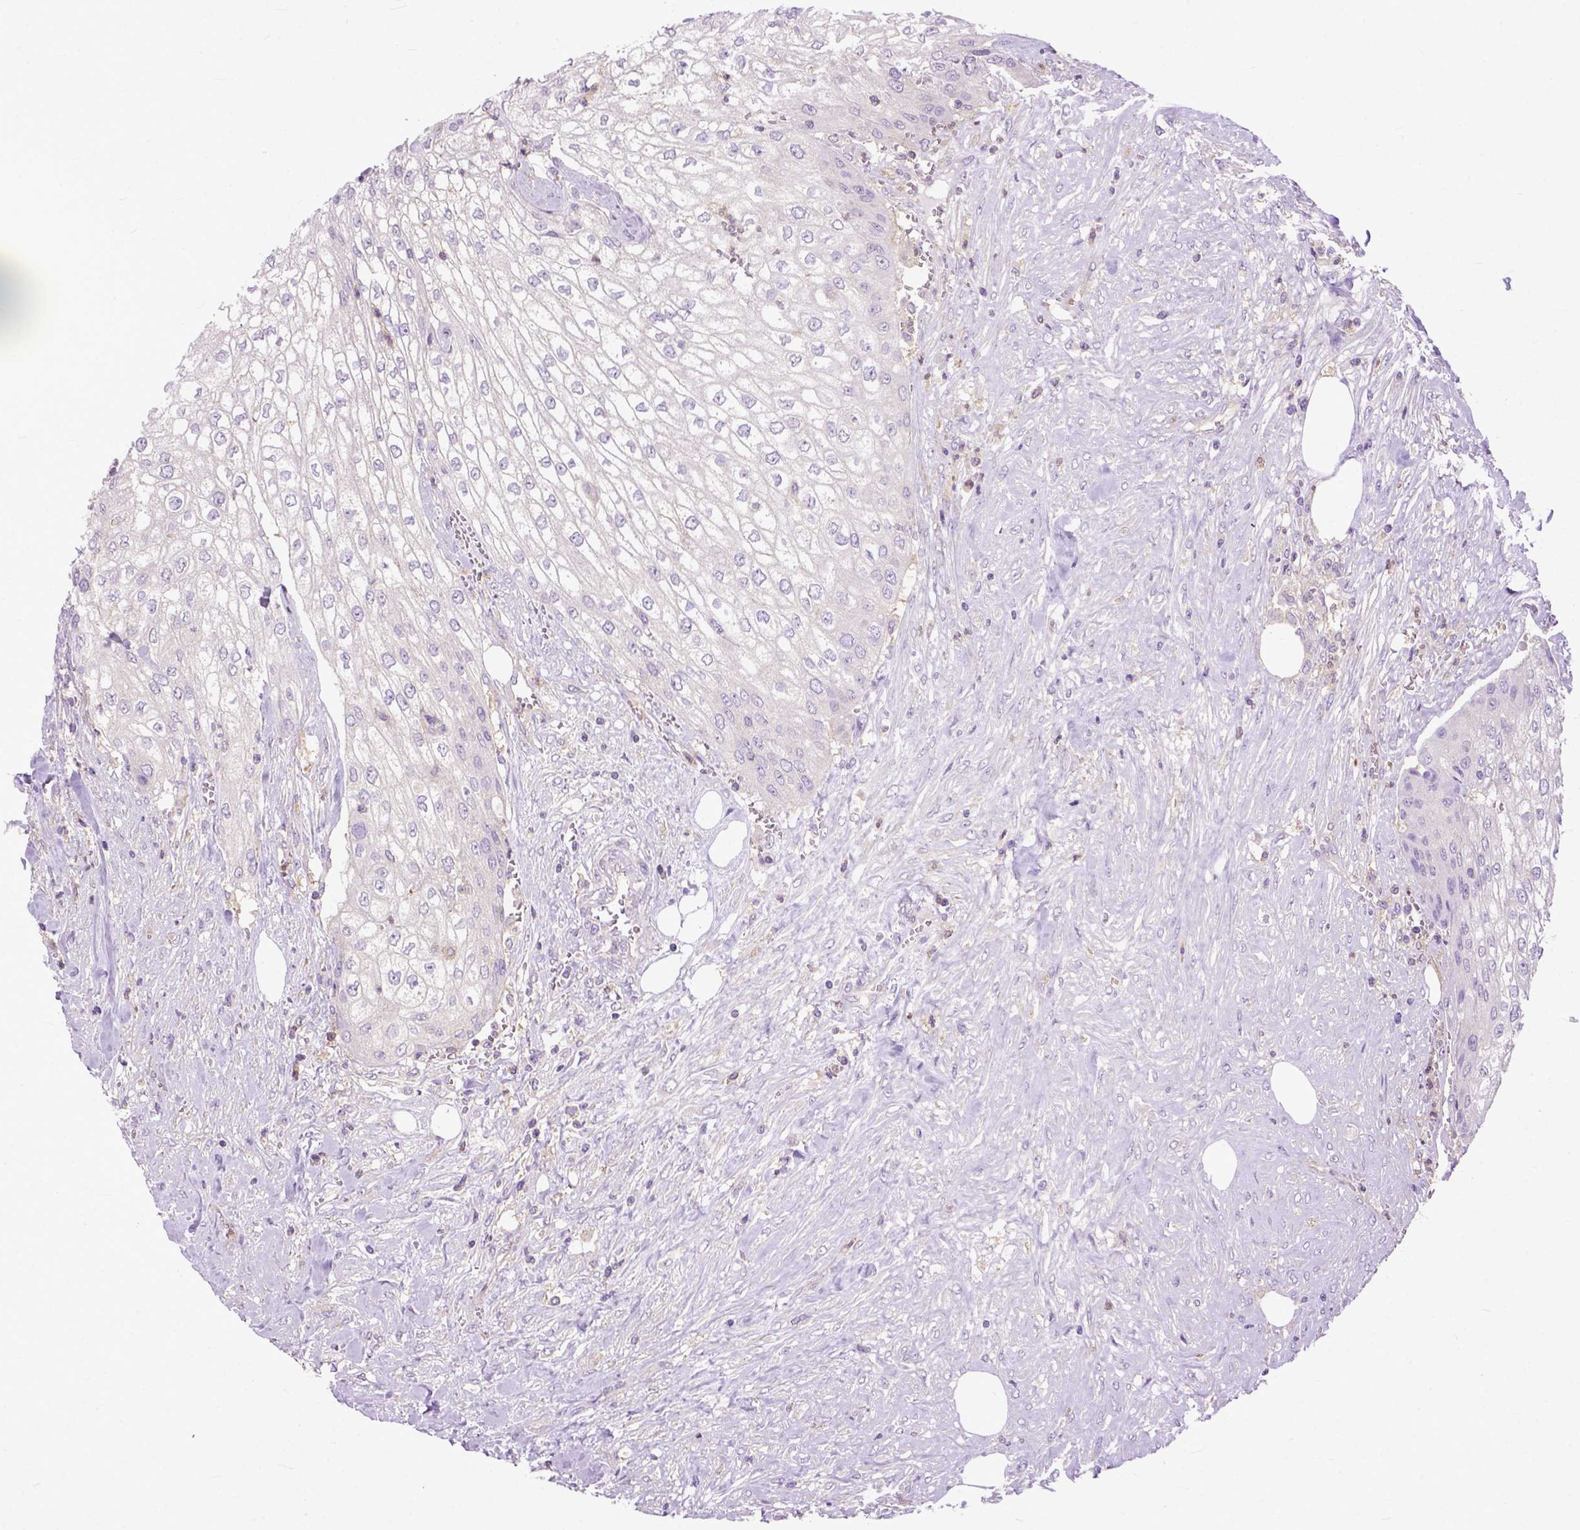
{"staining": {"intensity": "negative", "quantity": "none", "location": "none"}, "tissue": "urothelial cancer", "cell_type": "Tumor cells", "image_type": "cancer", "snomed": [{"axis": "morphology", "description": "Urothelial carcinoma, High grade"}, {"axis": "topography", "description": "Urinary bladder"}], "caption": "Protein analysis of urothelial carcinoma (high-grade) shows no significant expression in tumor cells.", "gene": "NAMPT", "patient": {"sex": "male", "age": 62}}